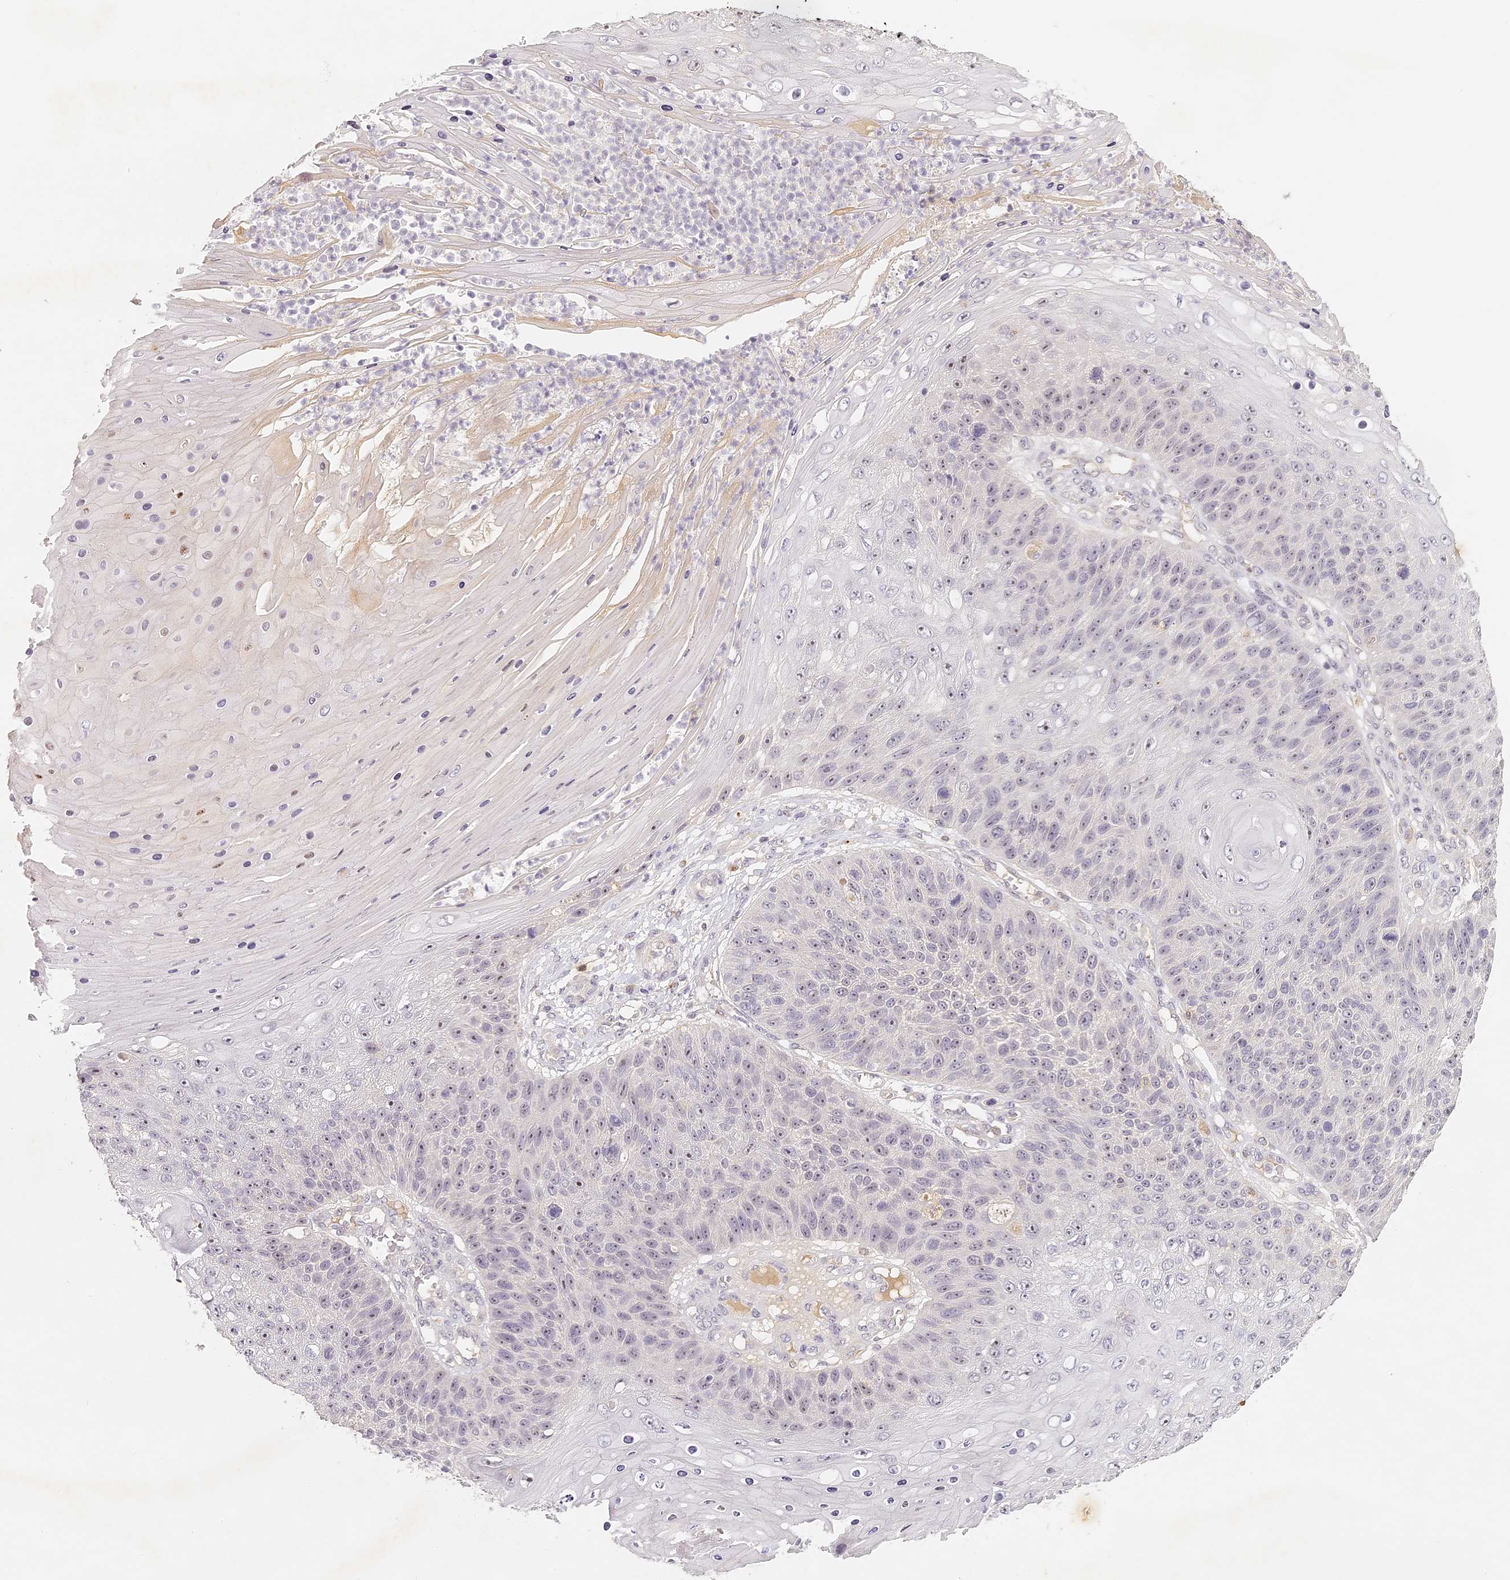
{"staining": {"intensity": "weak", "quantity": "<25%", "location": "nuclear"}, "tissue": "skin cancer", "cell_type": "Tumor cells", "image_type": "cancer", "snomed": [{"axis": "morphology", "description": "Squamous cell carcinoma, NOS"}, {"axis": "topography", "description": "Skin"}], "caption": "An image of human skin squamous cell carcinoma is negative for staining in tumor cells.", "gene": "ELL3", "patient": {"sex": "female", "age": 88}}